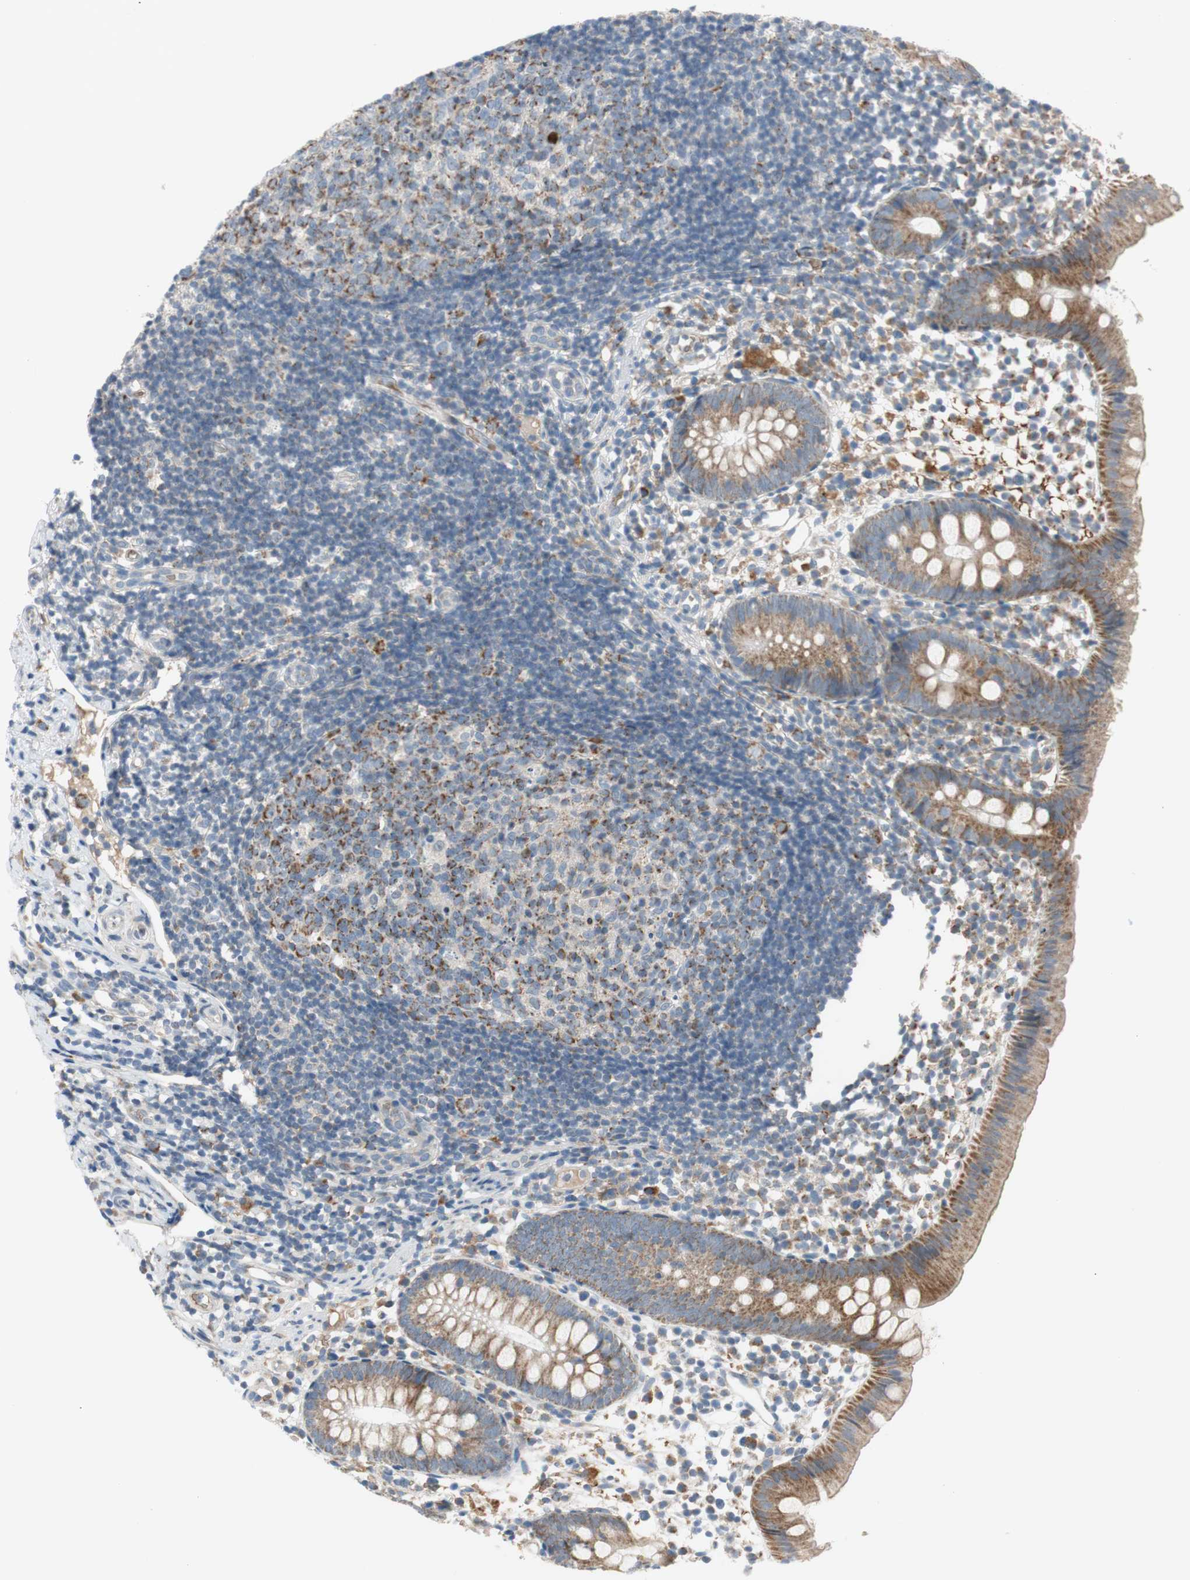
{"staining": {"intensity": "moderate", "quantity": ">75%", "location": "cytoplasmic/membranous"}, "tissue": "appendix", "cell_type": "Glandular cells", "image_type": "normal", "snomed": [{"axis": "morphology", "description": "Normal tissue, NOS"}, {"axis": "topography", "description": "Appendix"}], "caption": "Immunohistochemistry of normal human appendix exhibits medium levels of moderate cytoplasmic/membranous expression in approximately >75% of glandular cells.", "gene": "GYPC", "patient": {"sex": "female", "age": 20}}